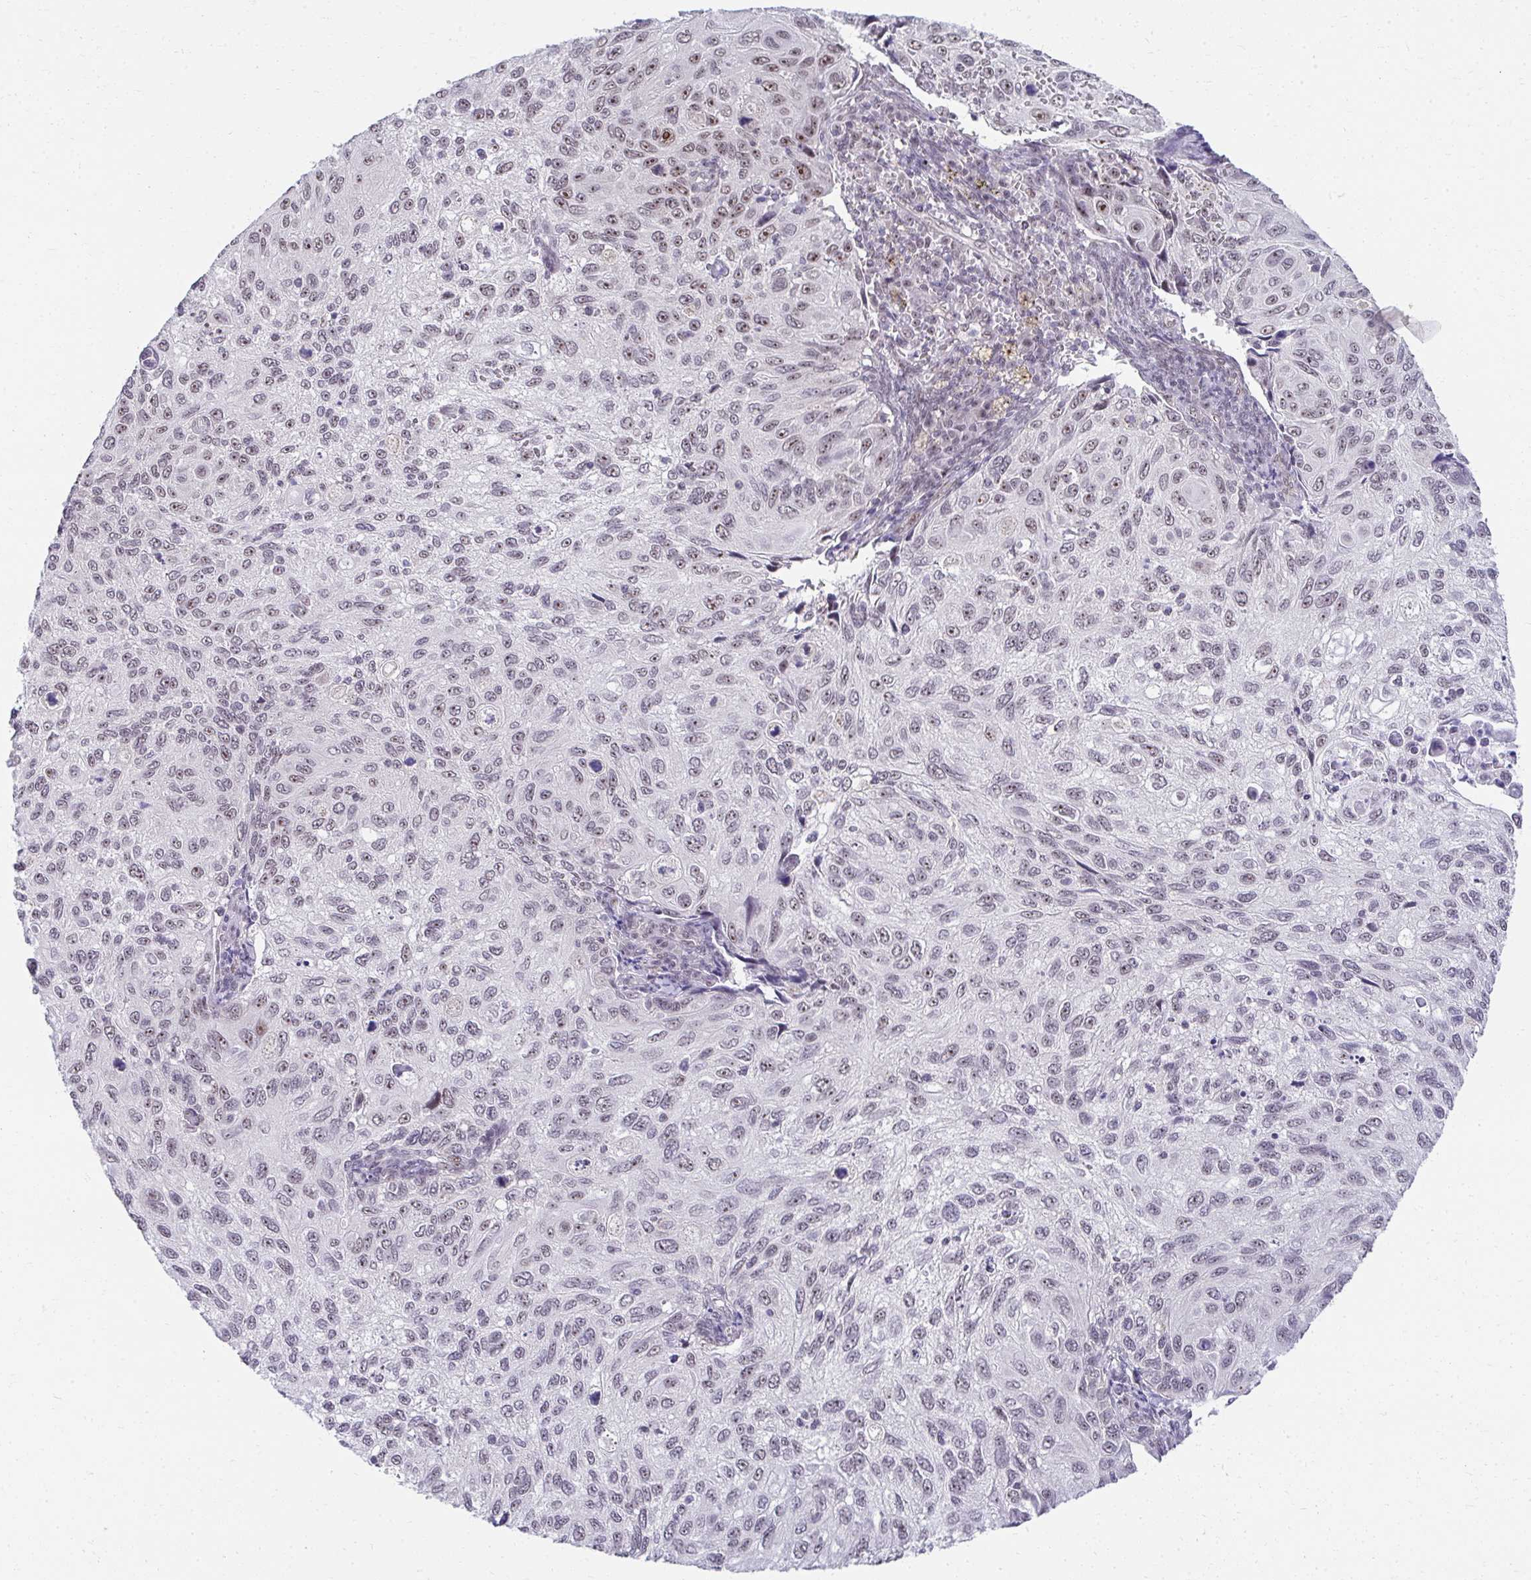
{"staining": {"intensity": "weak", "quantity": "25%-75%", "location": "nuclear"}, "tissue": "cervical cancer", "cell_type": "Tumor cells", "image_type": "cancer", "snomed": [{"axis": "morphology", "description": "Squamous cell carcinoma, NOS"}, {"axis": "topography", "description": "Cervix"}], "caption": "Protein staining of squamous cell carcinoma (cervical) tissue displays weak nuclear expression in about 25%-75% of tumor cells.", "gene": "HIRA", "patient": {"sex": "female", "age": 70}}